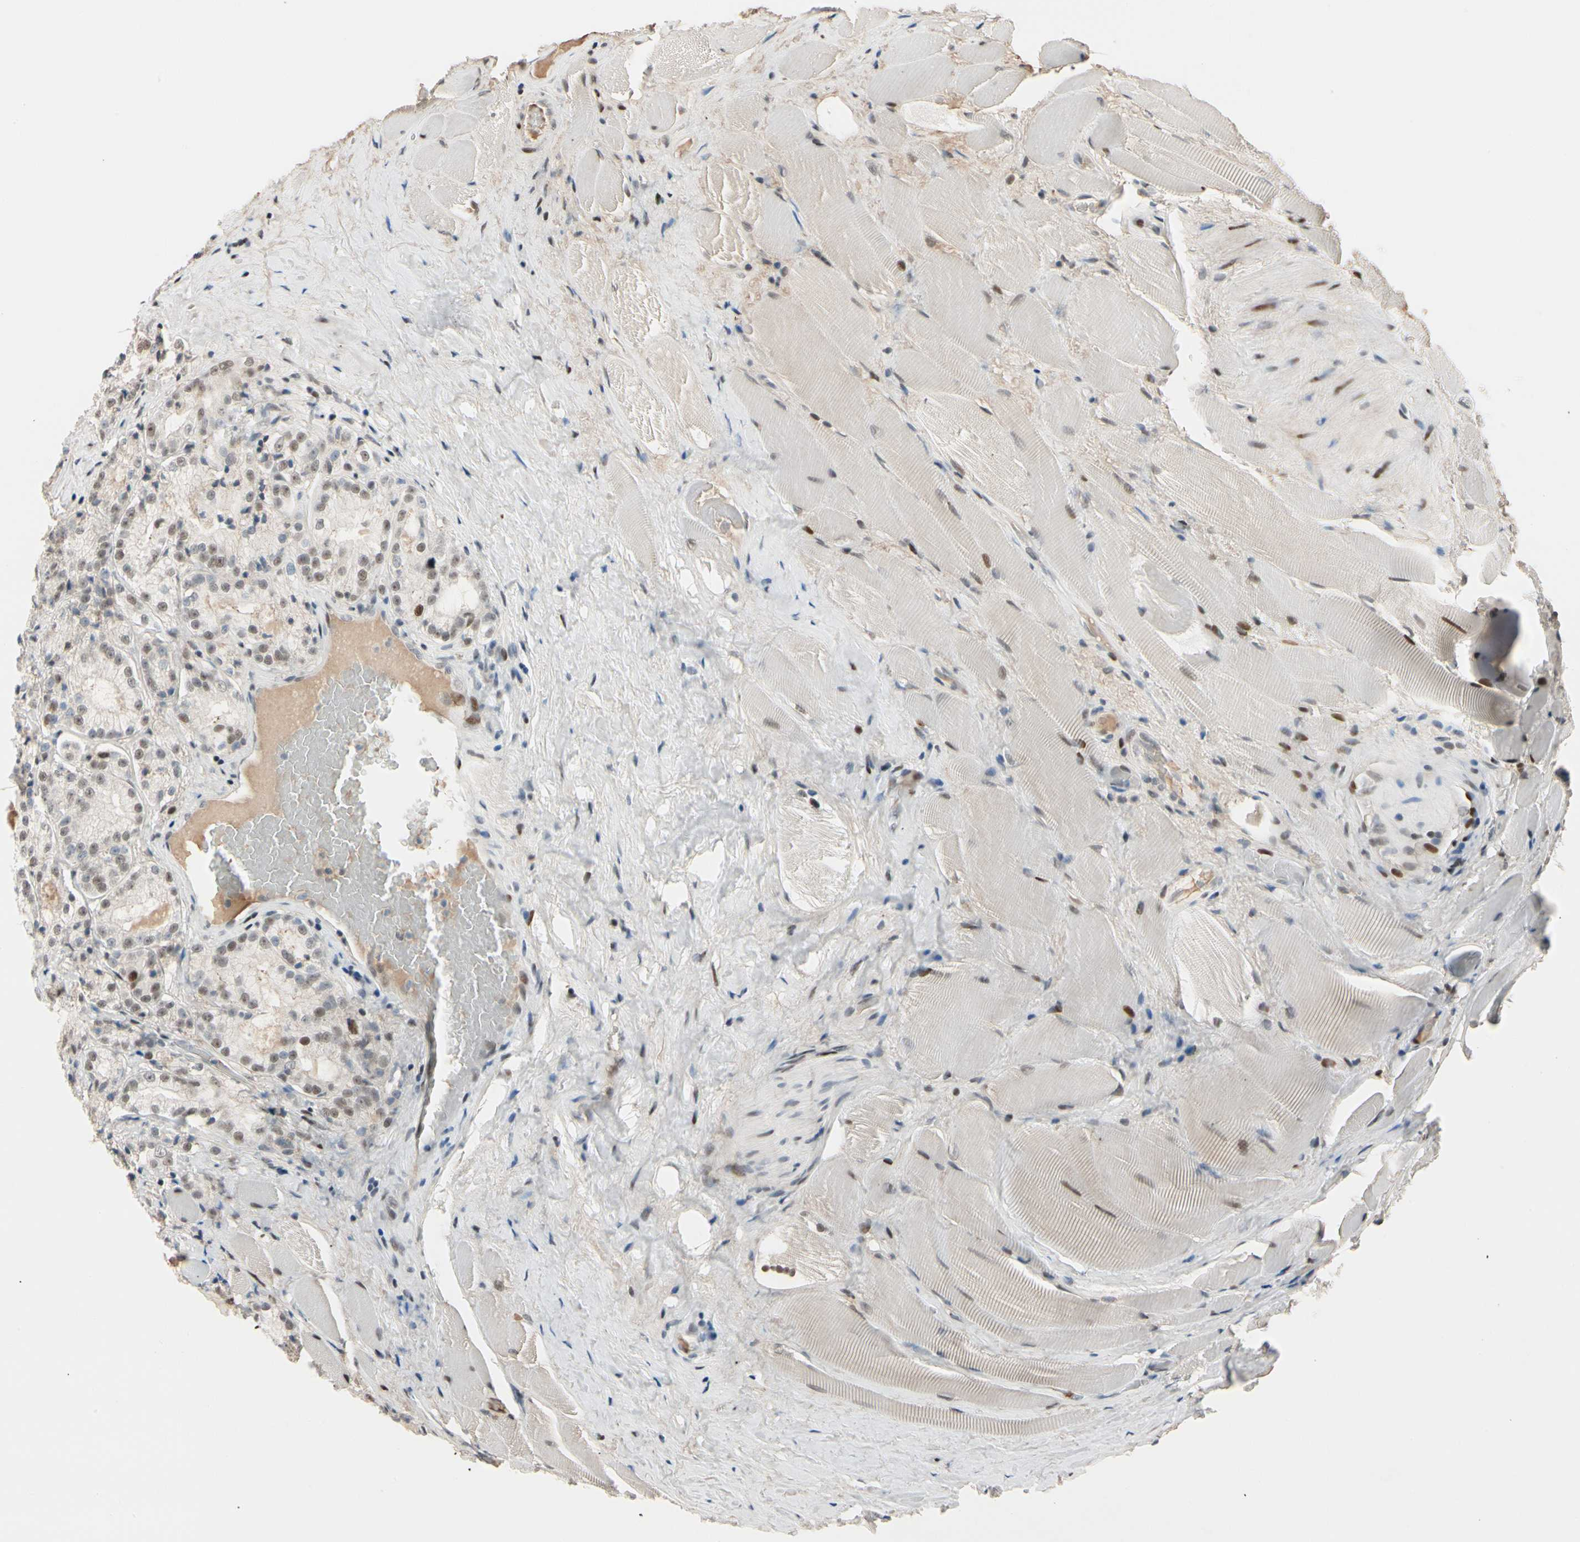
{"staining": {"intensity": "weak", "quantity": "25%-75%", "location": "nuclear"}, "tissue": "prostate cancer", "cell_type": "Tumor cells", "image_type": "cancer", "snomed": [{"axis": "morphology", "description": "Adenocarcinoma, High grade"}, {"axis": "topography", "description": "Prostate"}], "caption": "IHC image of human prostate cancer stained for a protein (brown), which displays low levels of weak nuclear positivity in about 25%-75% of tumor cells.", "gene": "FOXO3", "patient": {"sex": "male", "age": 73}}